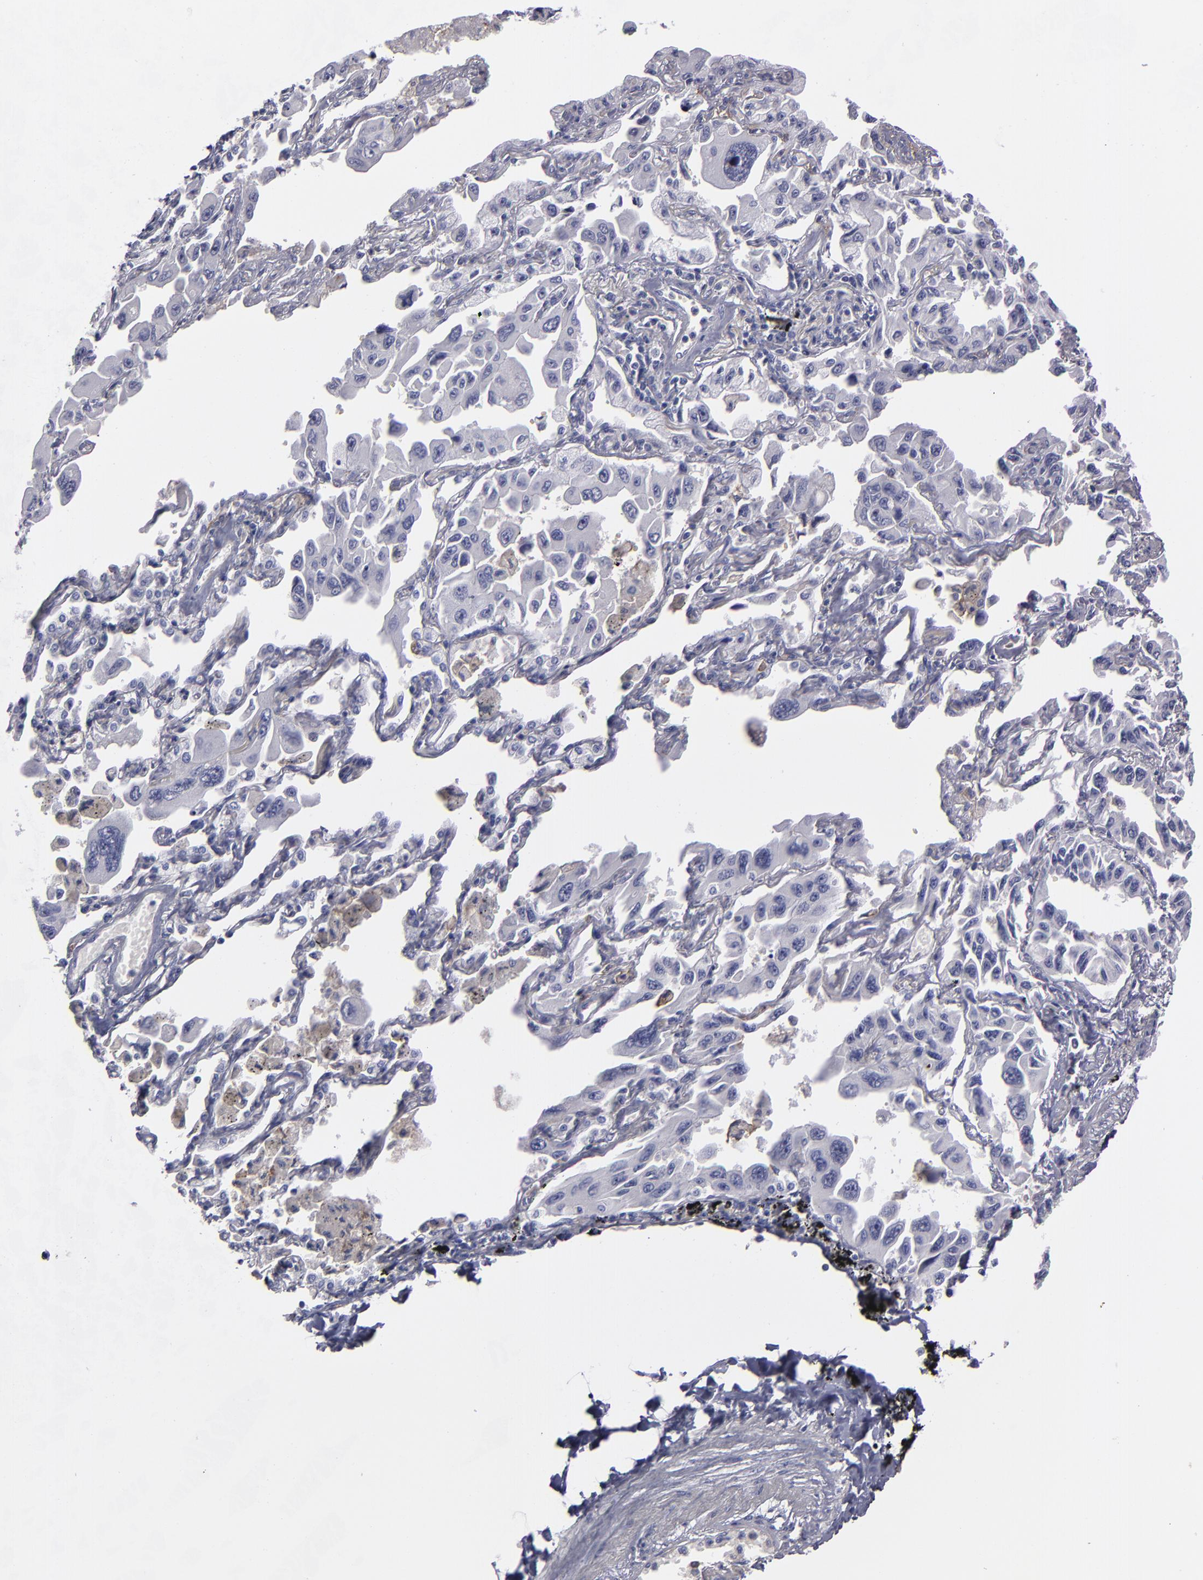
{"staining": {"intensity": "negative", "quantity": "none", "location": "none"}, "tissue": "lung cancer", "cell_type": "Tumor cells", "image_type": "cancer", "snomed": [{"axis": "morphology", "description": "Adenocarcinoma, NOS"}, {"axis": "topography", "description": "Lung"}], "caption": "Tumor cells show no significant protein positivity in adenocarcinoma (lung).", "gene": "ANPEP", "patient": {"sex": "male", "age": 64}}